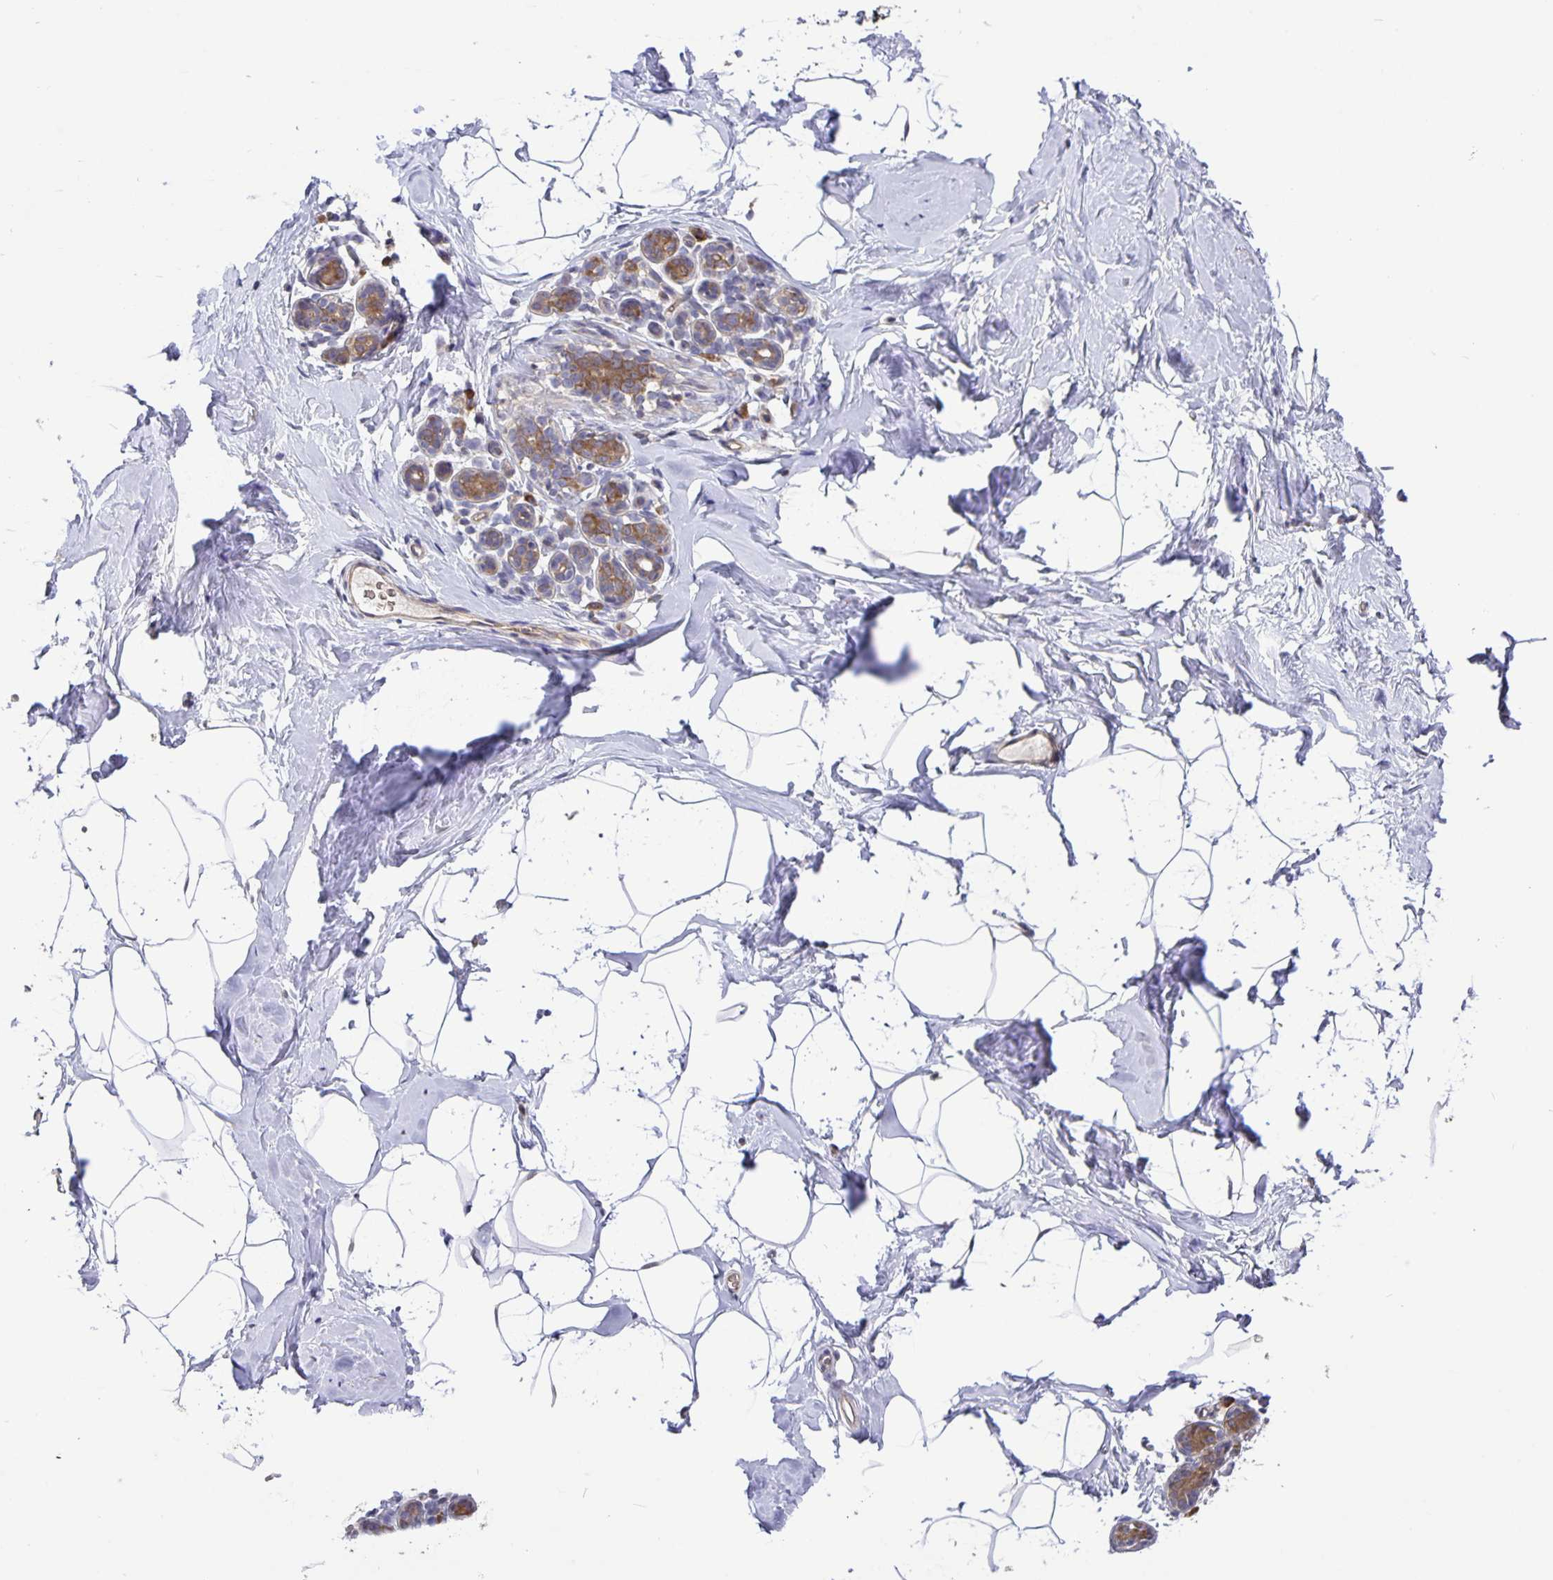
{"staining": {"intensity": "negative", "quantity": "none", "location": "none"}, "tissue": "breast", "cell_type": "Adipocytes", "image_type": "normal", "snomed": [{"axis": "morphology", "description": "Normal tissue, NOS"}, {"axis": "topography", "description": "Breast"}], "caption": "High power microscopy micrograph of an immunohistochemistry image of benign breast, revealing no significant staining in adipocytes.", "gene": "FEM1C", "patient": {"sex": "female", "age": 32}}